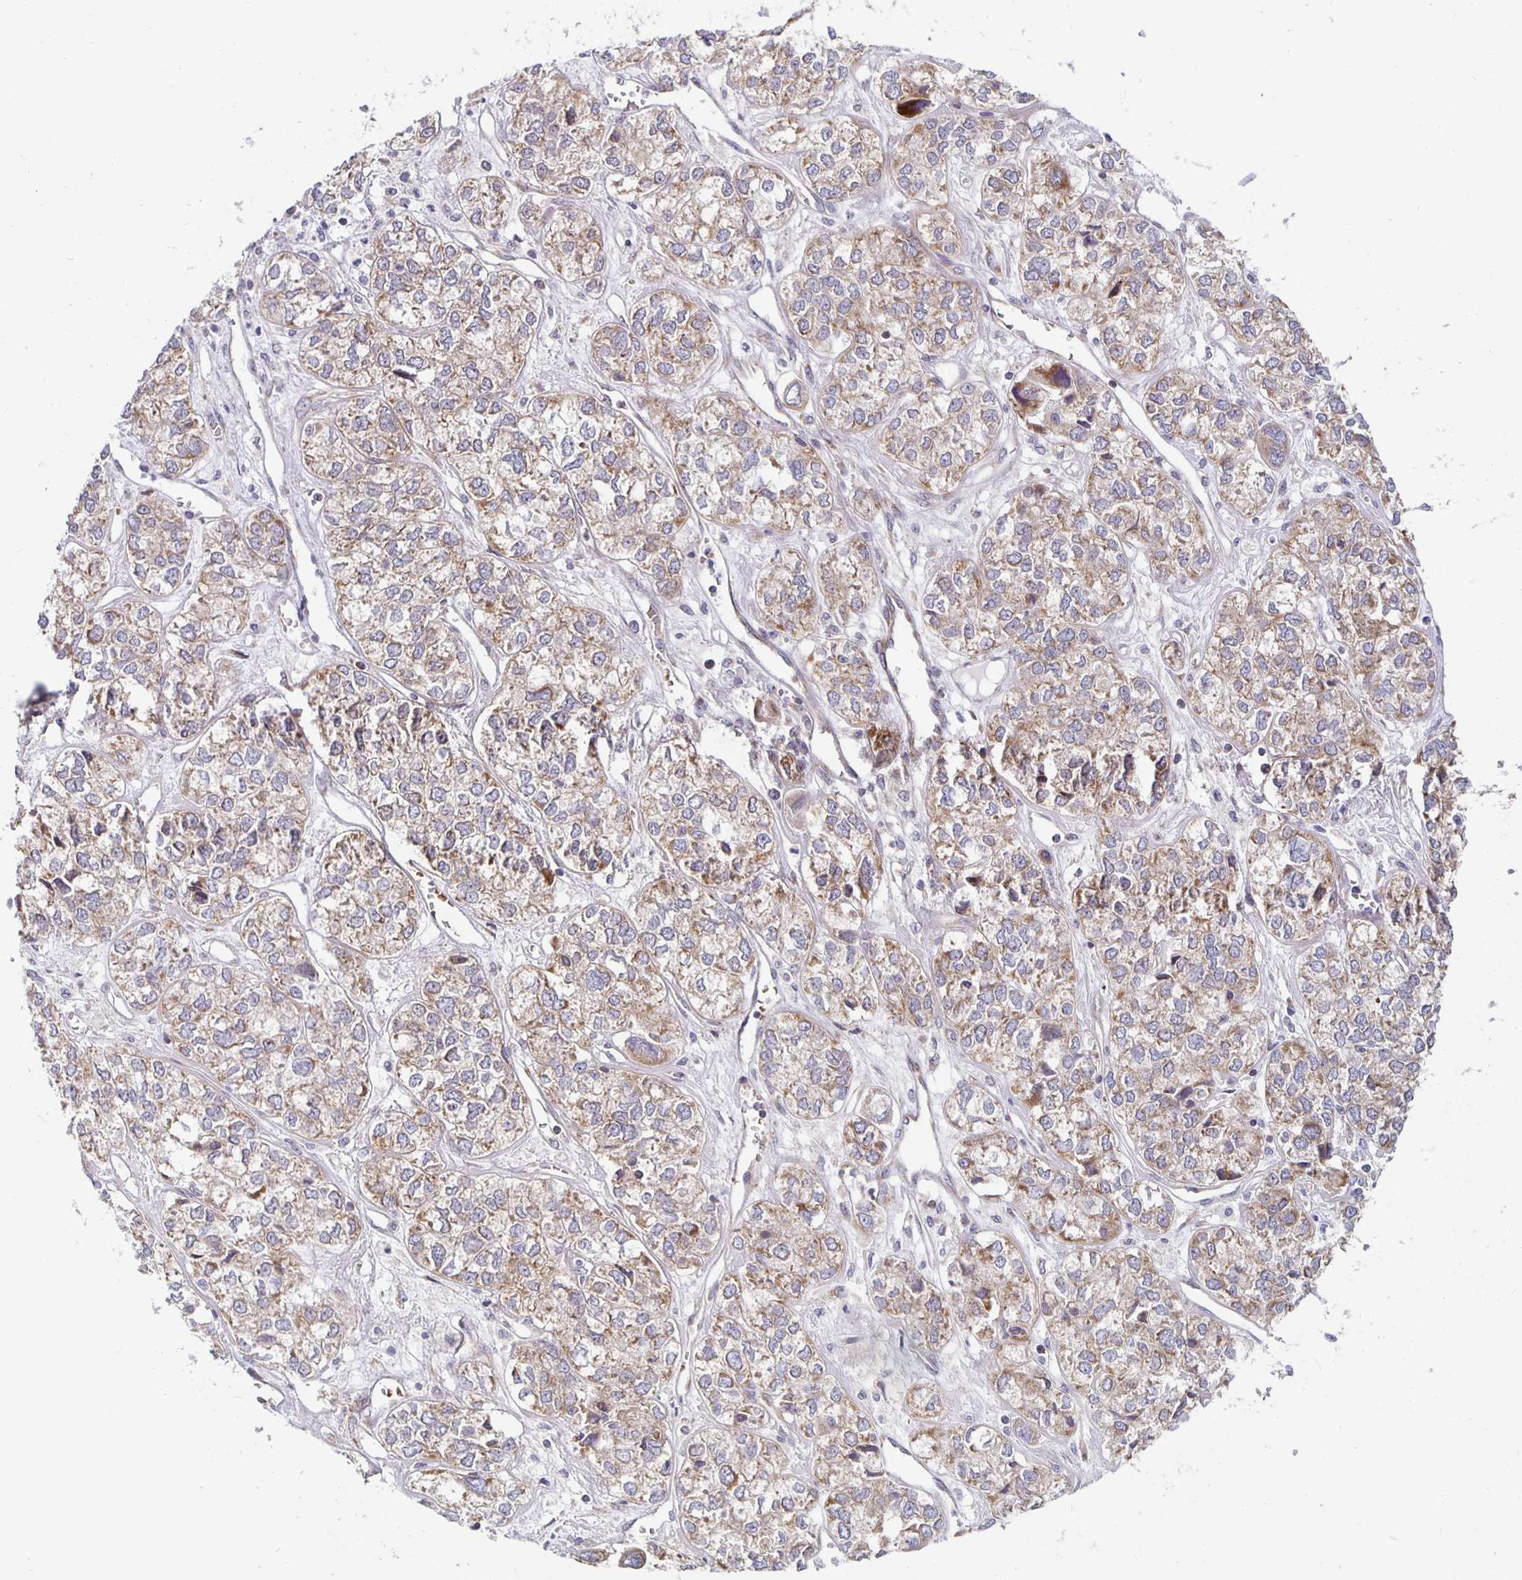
{"staining": {"intensity": "moderate", "quantity": ">75%", "location": "cytoplasmic/membranous"}, "tissue": "ovarian cancer", "cell_type": "Tumor cells", "image_type": "cancer", "snomed": [{"axis": "morphology", "description": "Carcinoma, endometroid"}, {"axis": "topography", "description": "Ovary"}], "caption": "Human endometroid carcinoma (ovarian) stained with a brown dye exhibits moderate cytoplasmic/membranous positive positivity in approximately >75% of tumor cells.", "gene": "MRPL28", "patient": {"sex": "female", "age": 64}}